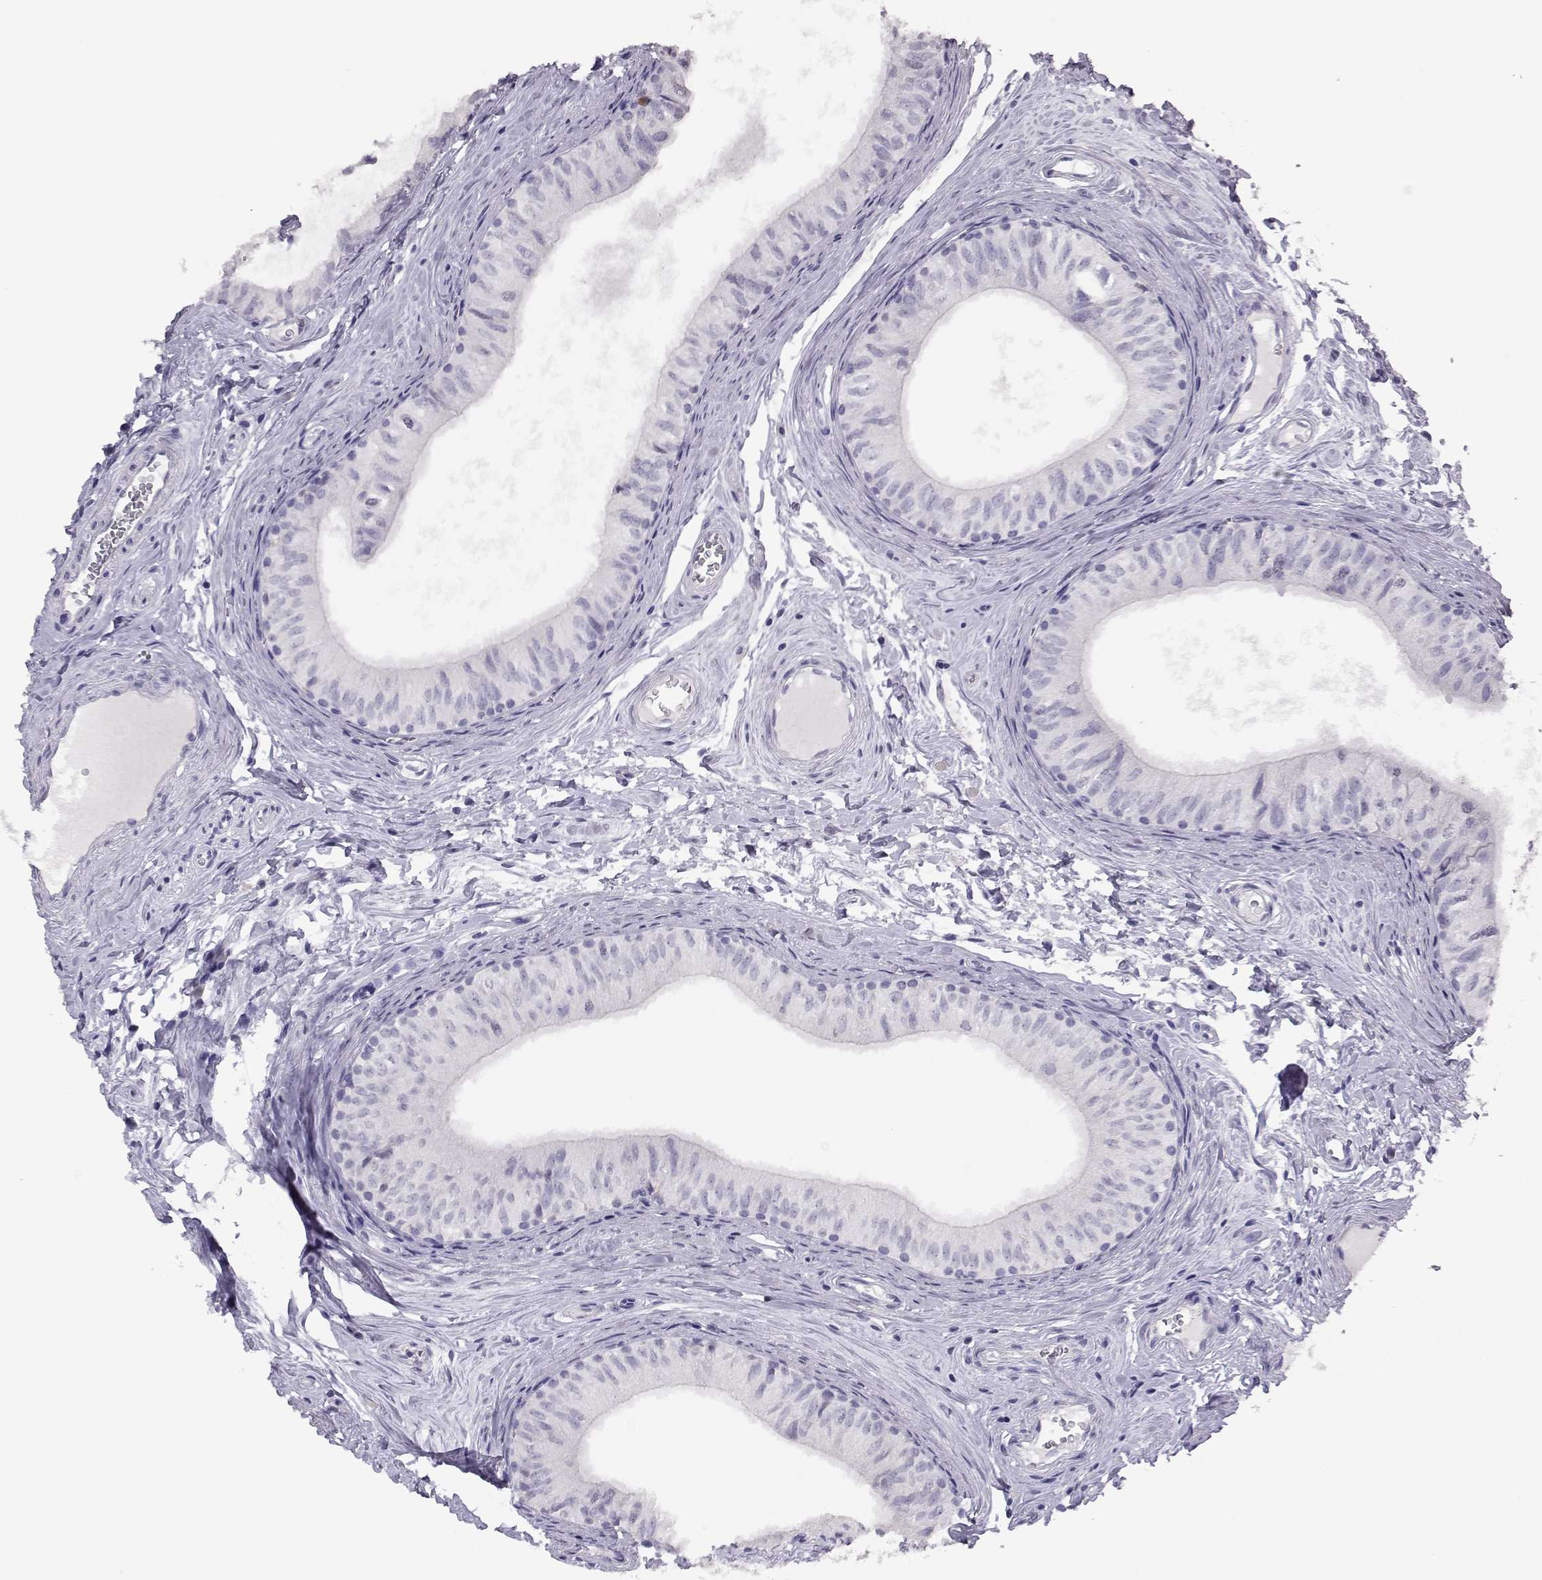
{"staining": {"intensity": "negative", "quantity": "none", "location": "none"}, "tissue": "epididymis", "cell_type": "Glandular cells", "image_type": "normal", "snomed": [{"axis": "morphology", "description": "Normal tissue, NOS"}, {"axis": "topography", "description": "Epididymis"}], "caption": "Image shows no significant protein staining in glandular cells of normal epididymis. (DAB (3,3'-diaminobenzidine) IHC, high magnification).", "gene": "PMCH", "patient": {"sex": "male", "age": 52}}